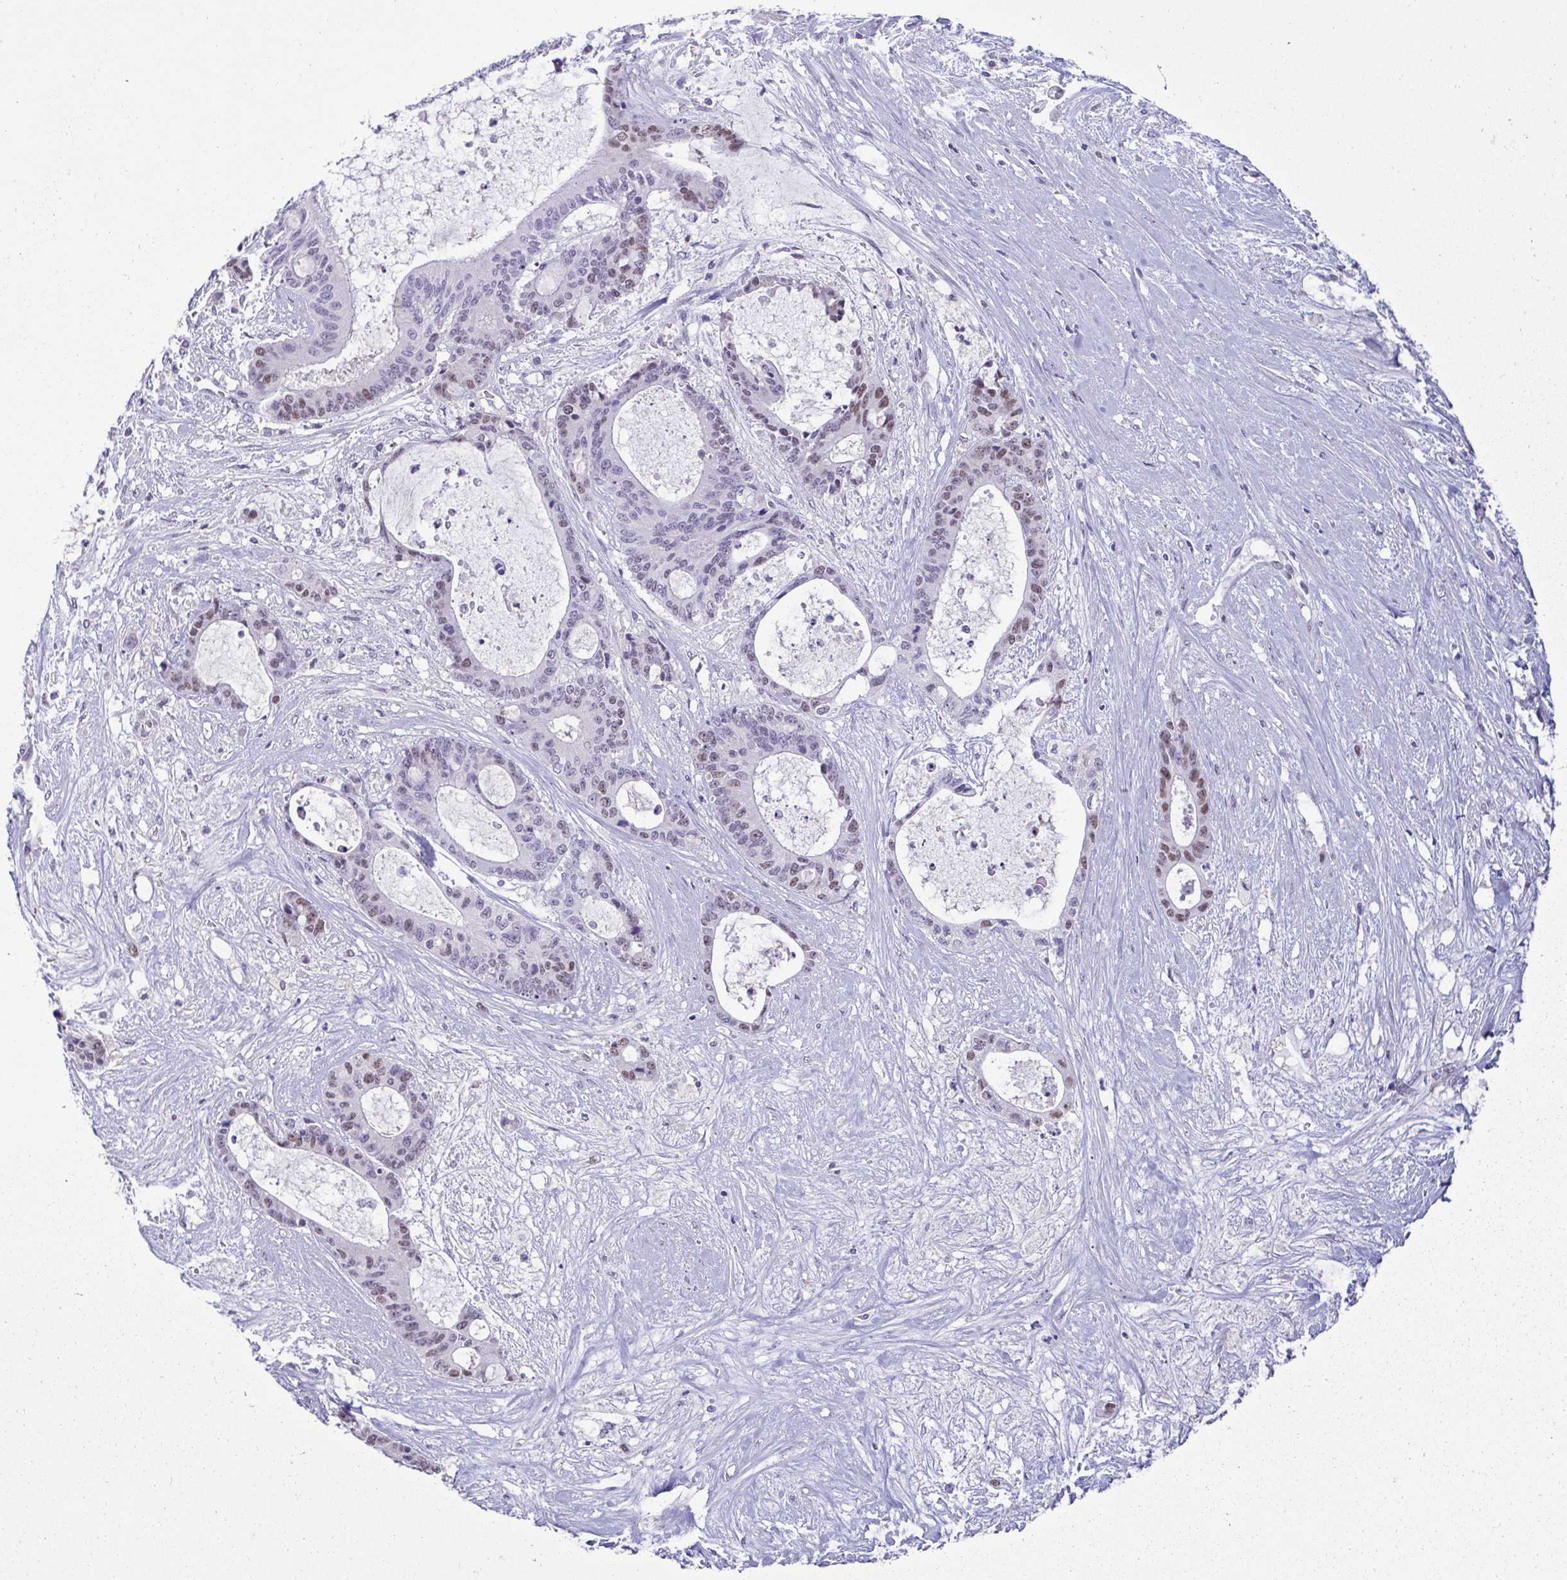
{"staining": {"intensity": "weak", "quantity": "<25%", "location": "nuclear"}, "tissue": "liver cancer", "cell_type": "Tumor cells", "image_type": "cancer", "snomed": [{"axis": "morphology", "description": "Normal tissue, NOS"}, {"axis": "morphology", "description": "Cholangiocarcinoma"}, {"axis": "topography", "description": "Liver"}, {"axis": "topography", "description": "Peripheral nerve tissue"}], "caption": "Protein analysis of liver cholangiocarcinoma exhibits no significant staining in tumor cells. (Stains: DAB immunohistochemistry with hematoxylin counter stain, Microscopy: brightfield microscopy at high magnification).", "gene": "TIPIN", "patient": {"sex": "female", "age": 73}}